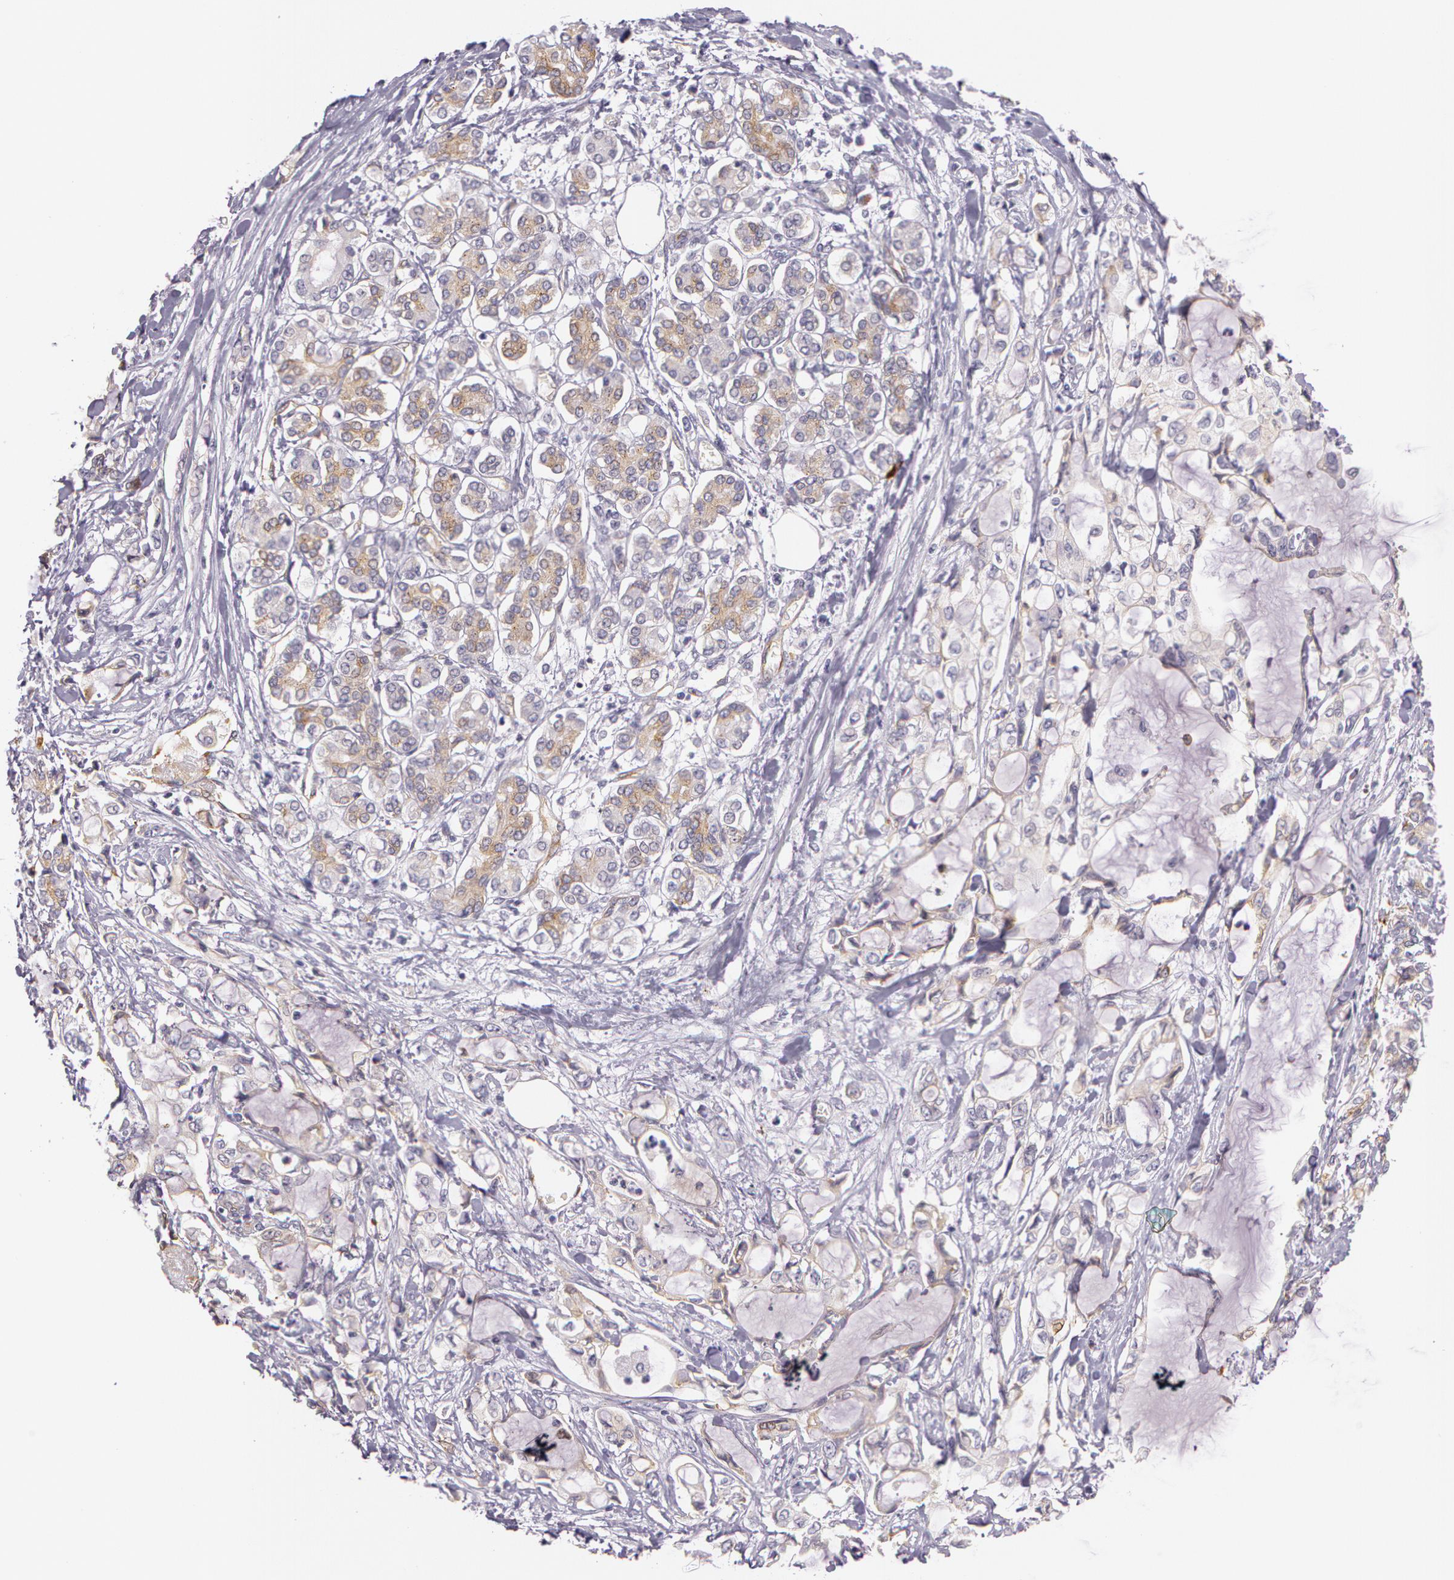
{"staining": {"intensity": "weak", "quantity": "25%-75%", "location": "cytoplasmic/membranous"}, "tissue": "pancreatic cancer", "cell_type": "Tumor cells", "image_type": "cancer", "snomed": [{"axis": "morphology", "description": "Adenocarcinoma, NOS"}, {"axis": "topography", "description": "Pancreas"}], "caption": "IHC (DAB) staining of human pancreatic cancer shows weak cytoplasmic/membranous protein staining in about 25%-75% of tumor cells. The protein is shown in brown color, while the nuclei are stained blue.", "gene": "APP", "patient": {"sex": "female", "age": 70}}